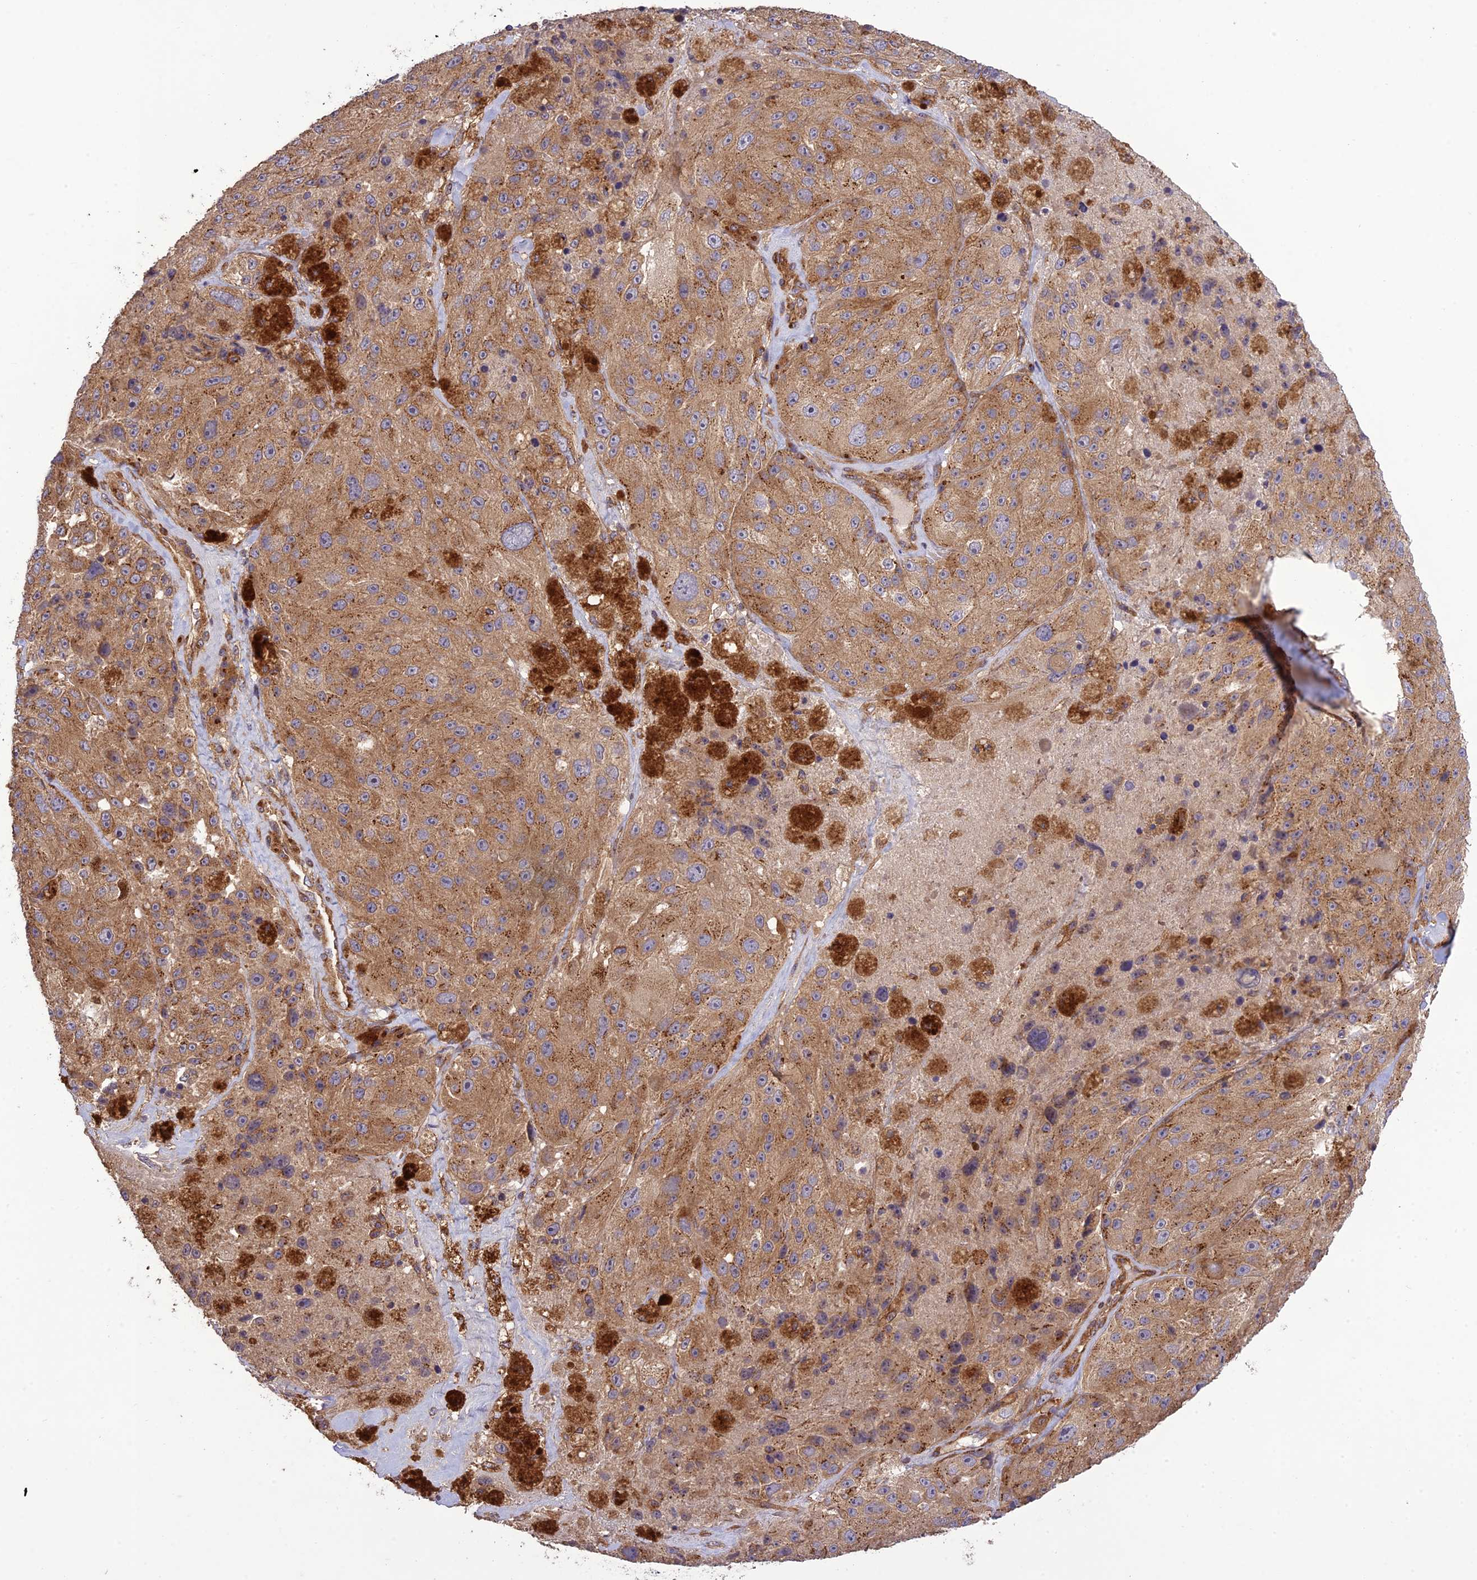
{"staining": {"intensity": "moderate", "quantity": ">75%", "location": "cytoplasmic/membranous"}, "tissue": "melanoma", "cell_type": "Tumor cells", "image_type": "cancer", "snomed": [{"axis": "morphology", "description": "Malignant melanoma, Metastatic site"}, {"axis": "topography", "description": "Lymph node"}], "caption": "Human malignant melanoma (metastatic site) stained for a protein (brown) shows moderate cytoplasmic/membranous positive expression in about >75% of tumor cells.", "gene": "TMEM131L", "patient": {"sex": "male", "age": 62}}